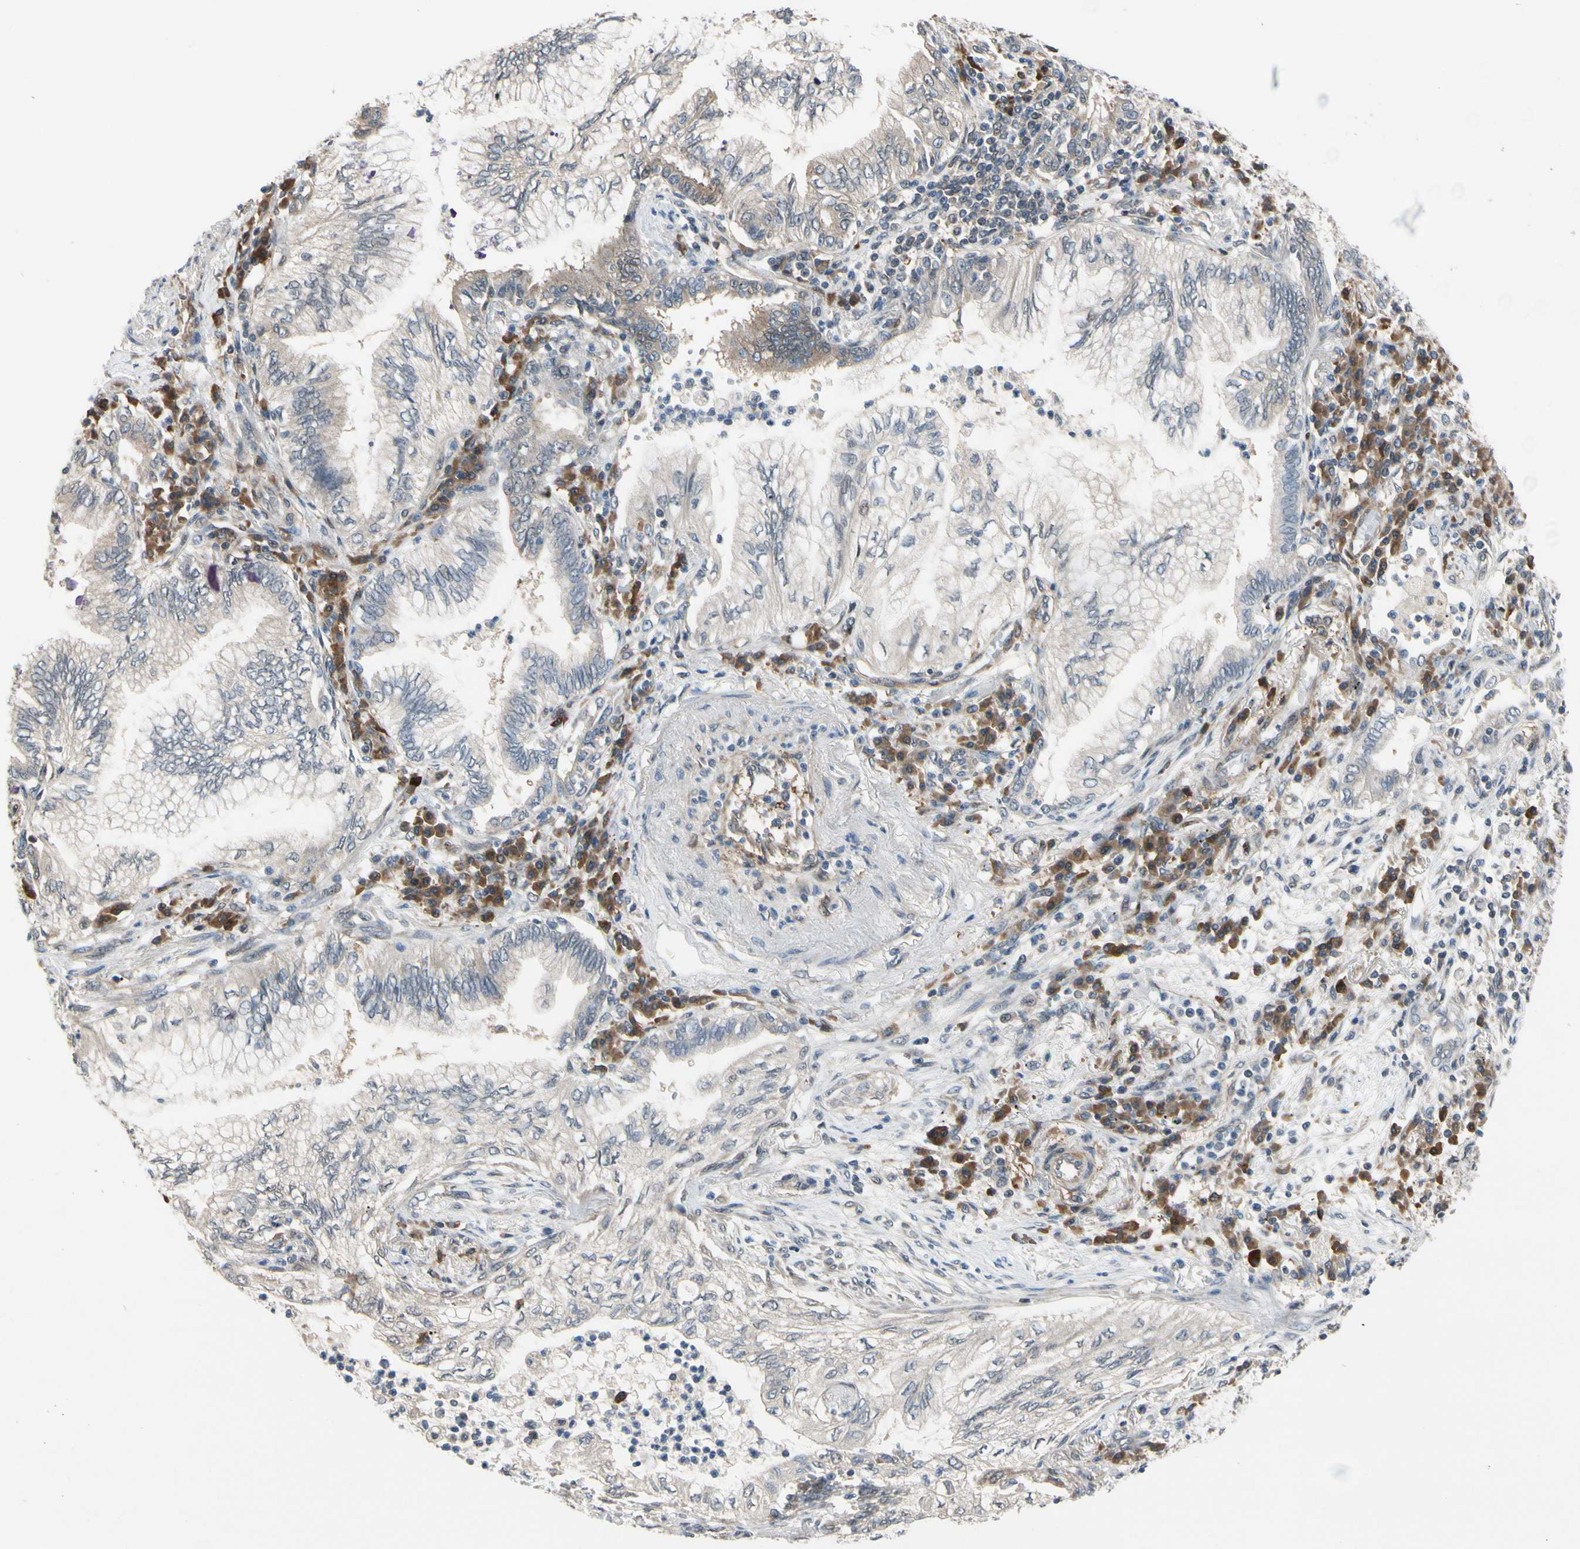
{"staining": {"intensity": "weak", "quantity": "<25%", "location": "cytoplasmic/membranous"}, "tissue": "lung cancer", "cell_type": "Tumor cells", "image_type": "cancer", "snomed": [{"axis": "morphology", "description": "Normal tissue, NOS"}, {"axis": "morphology", "description": "Adenocarcinoma, NOS"}, {"axis": "topography", "description": "Bronchus"}, {"axis": "topography", "description": "Lung"}], "caption": "The image shows no staining of tumor cells in lung cancer (adenocarcinoma).", "gene": "RASGRF1", "patient": {"sex": "female", "age": 70}}